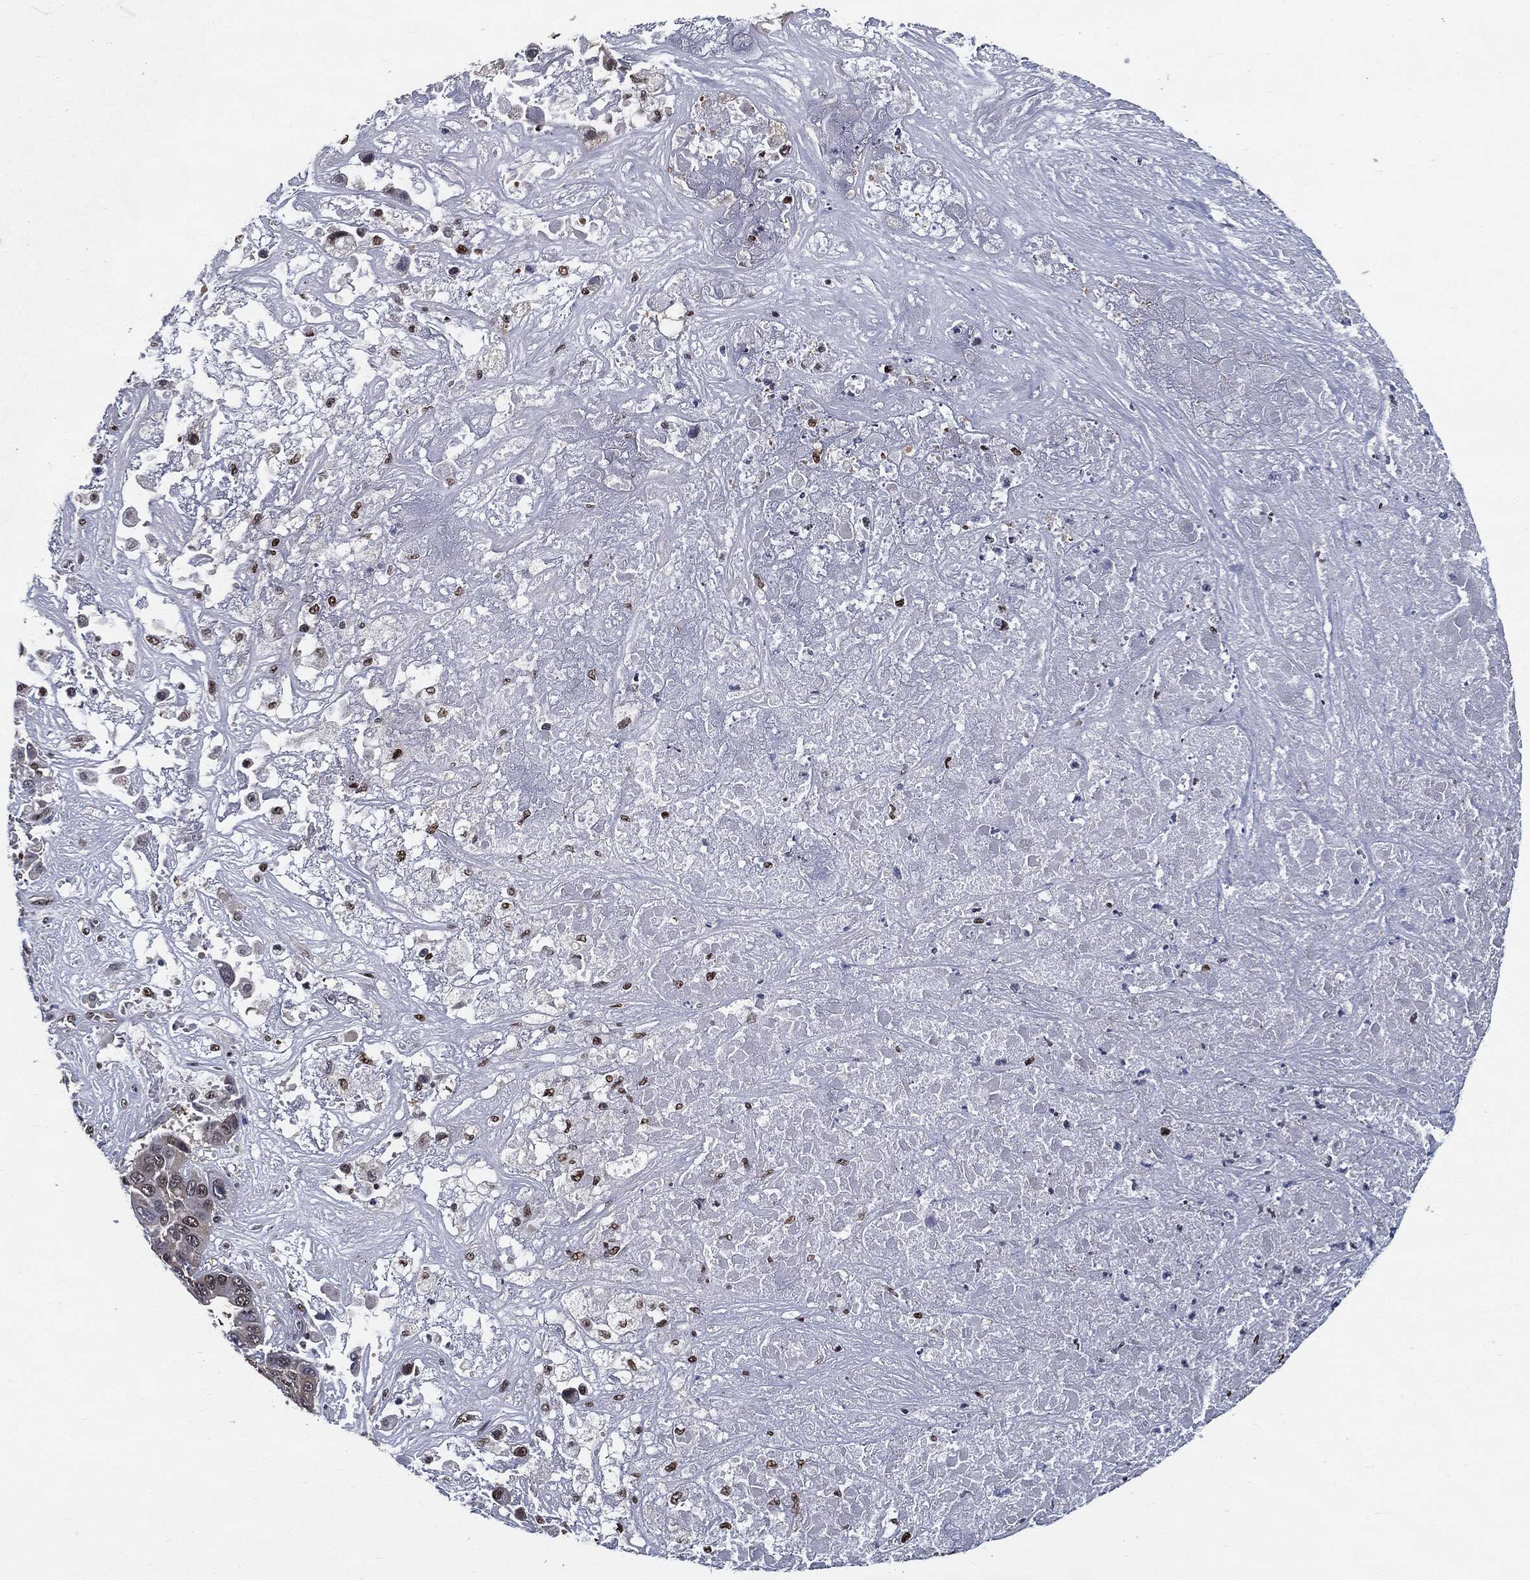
{"staining": {"intensity": "negative", "quantity": "none", "location": "none"}, "tissue": "liver cancer", "cell_type": "Tumor cells", "image_type": "cancer", "snomed": [{"axis": "morphology", "description": "Cholangiocarcinoma"}, {"axis": "topography", "description": "Liver"}], "caption": "The photomicrograph reveals no significant positivity in tumor cells of liver cholangiocarcinoma. (DAB immunohistochemistry (IHC) with hematoxylin counter stain).", "gene": "JUN", "patient": {"sex": "female", "age": 52}}